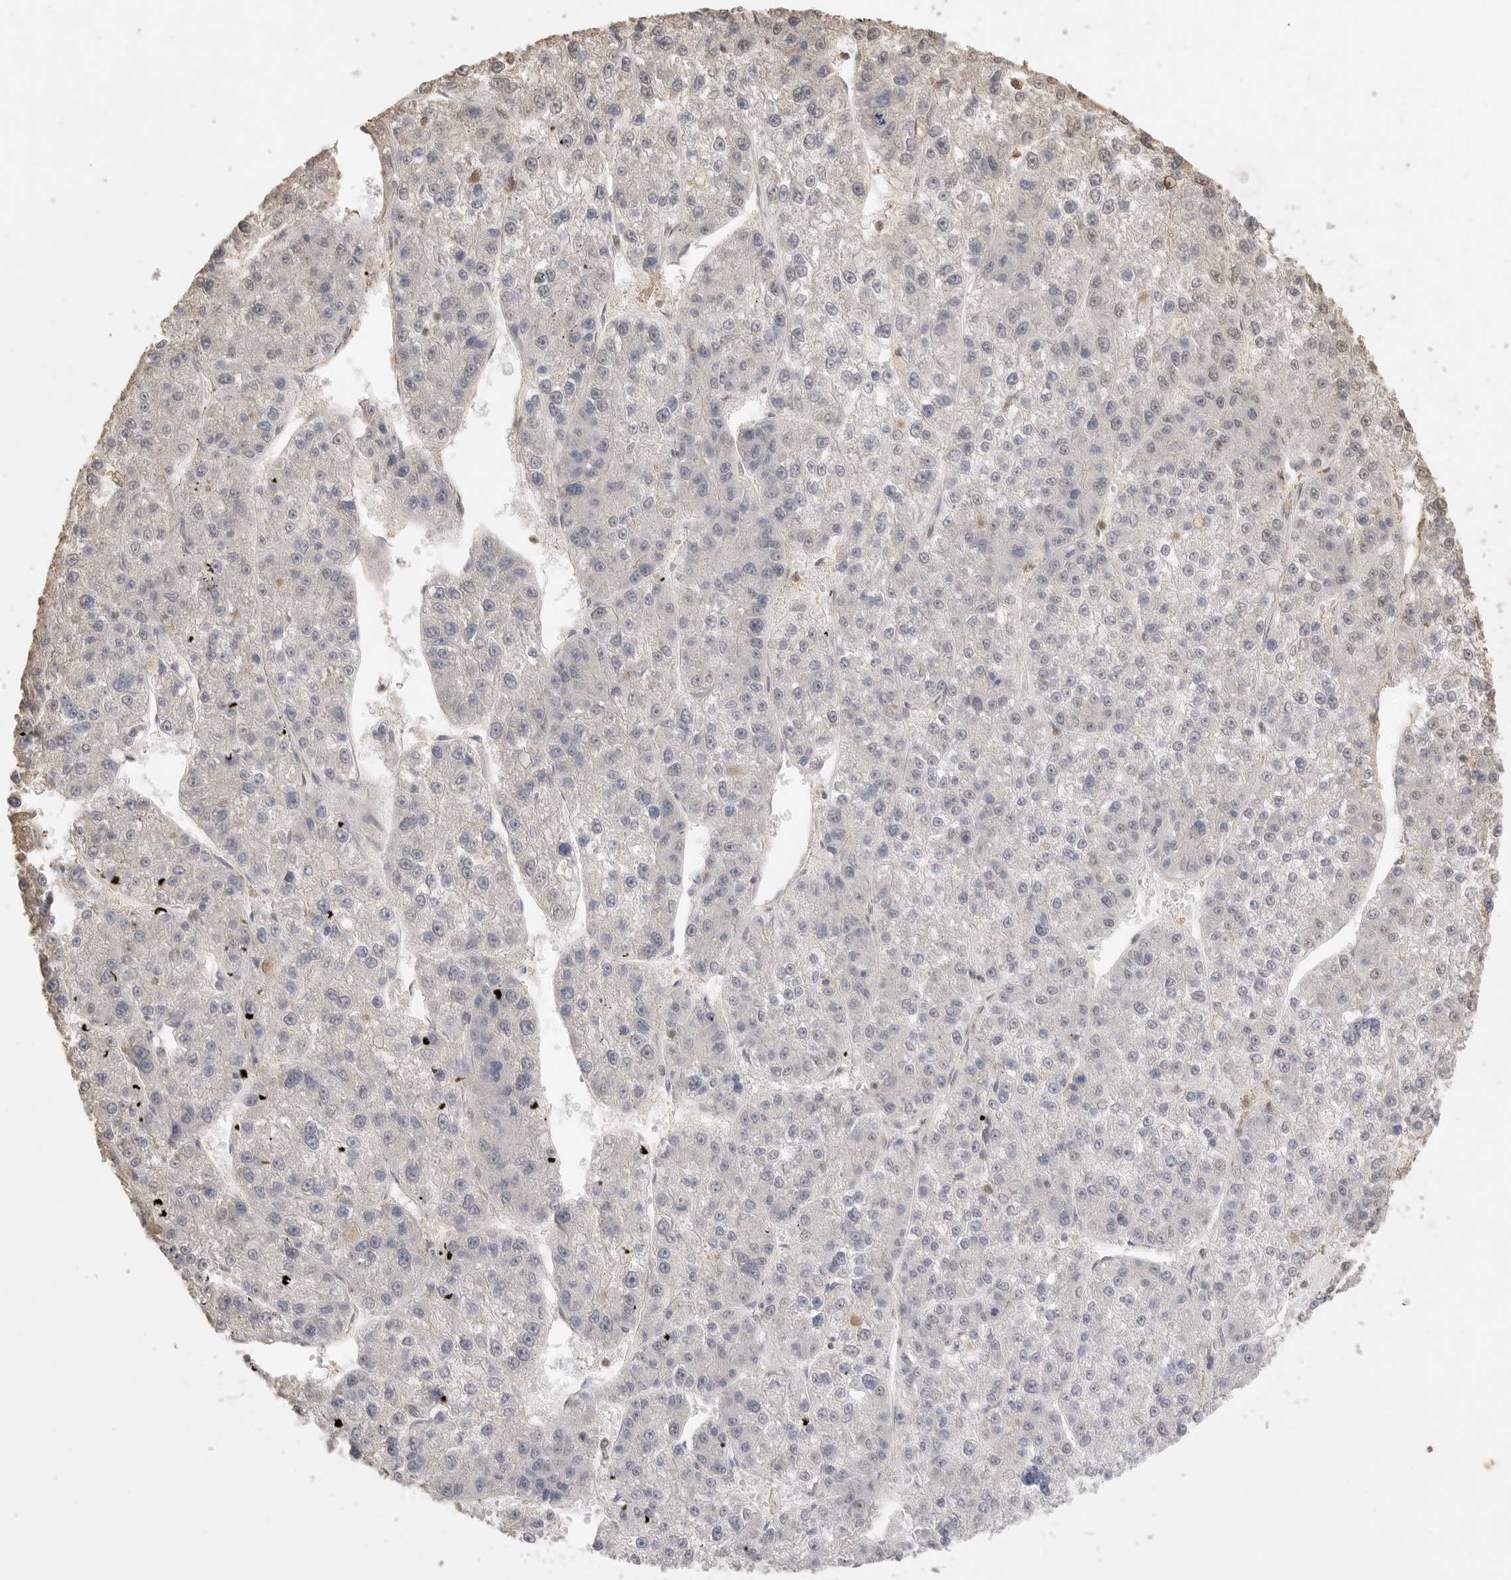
{"staining": {"intensity": "negative", "quantity": "none", "location": "none"}, "tissue": "liver cancer", "cell_type": "Tumor cells", "image_type": "cancer", "snomed": [{"axis": "morphology", "description": "Carcinoma, Hepatocellular, NOS"}, {"axis": "topography", "description": "Liver"}], "caption": "An image of human liver hepatocellular carcinoma is negative for staining in tumor cells.", "gene": "MAP2K1", "patient": {"sex": "female", "age": 73}}